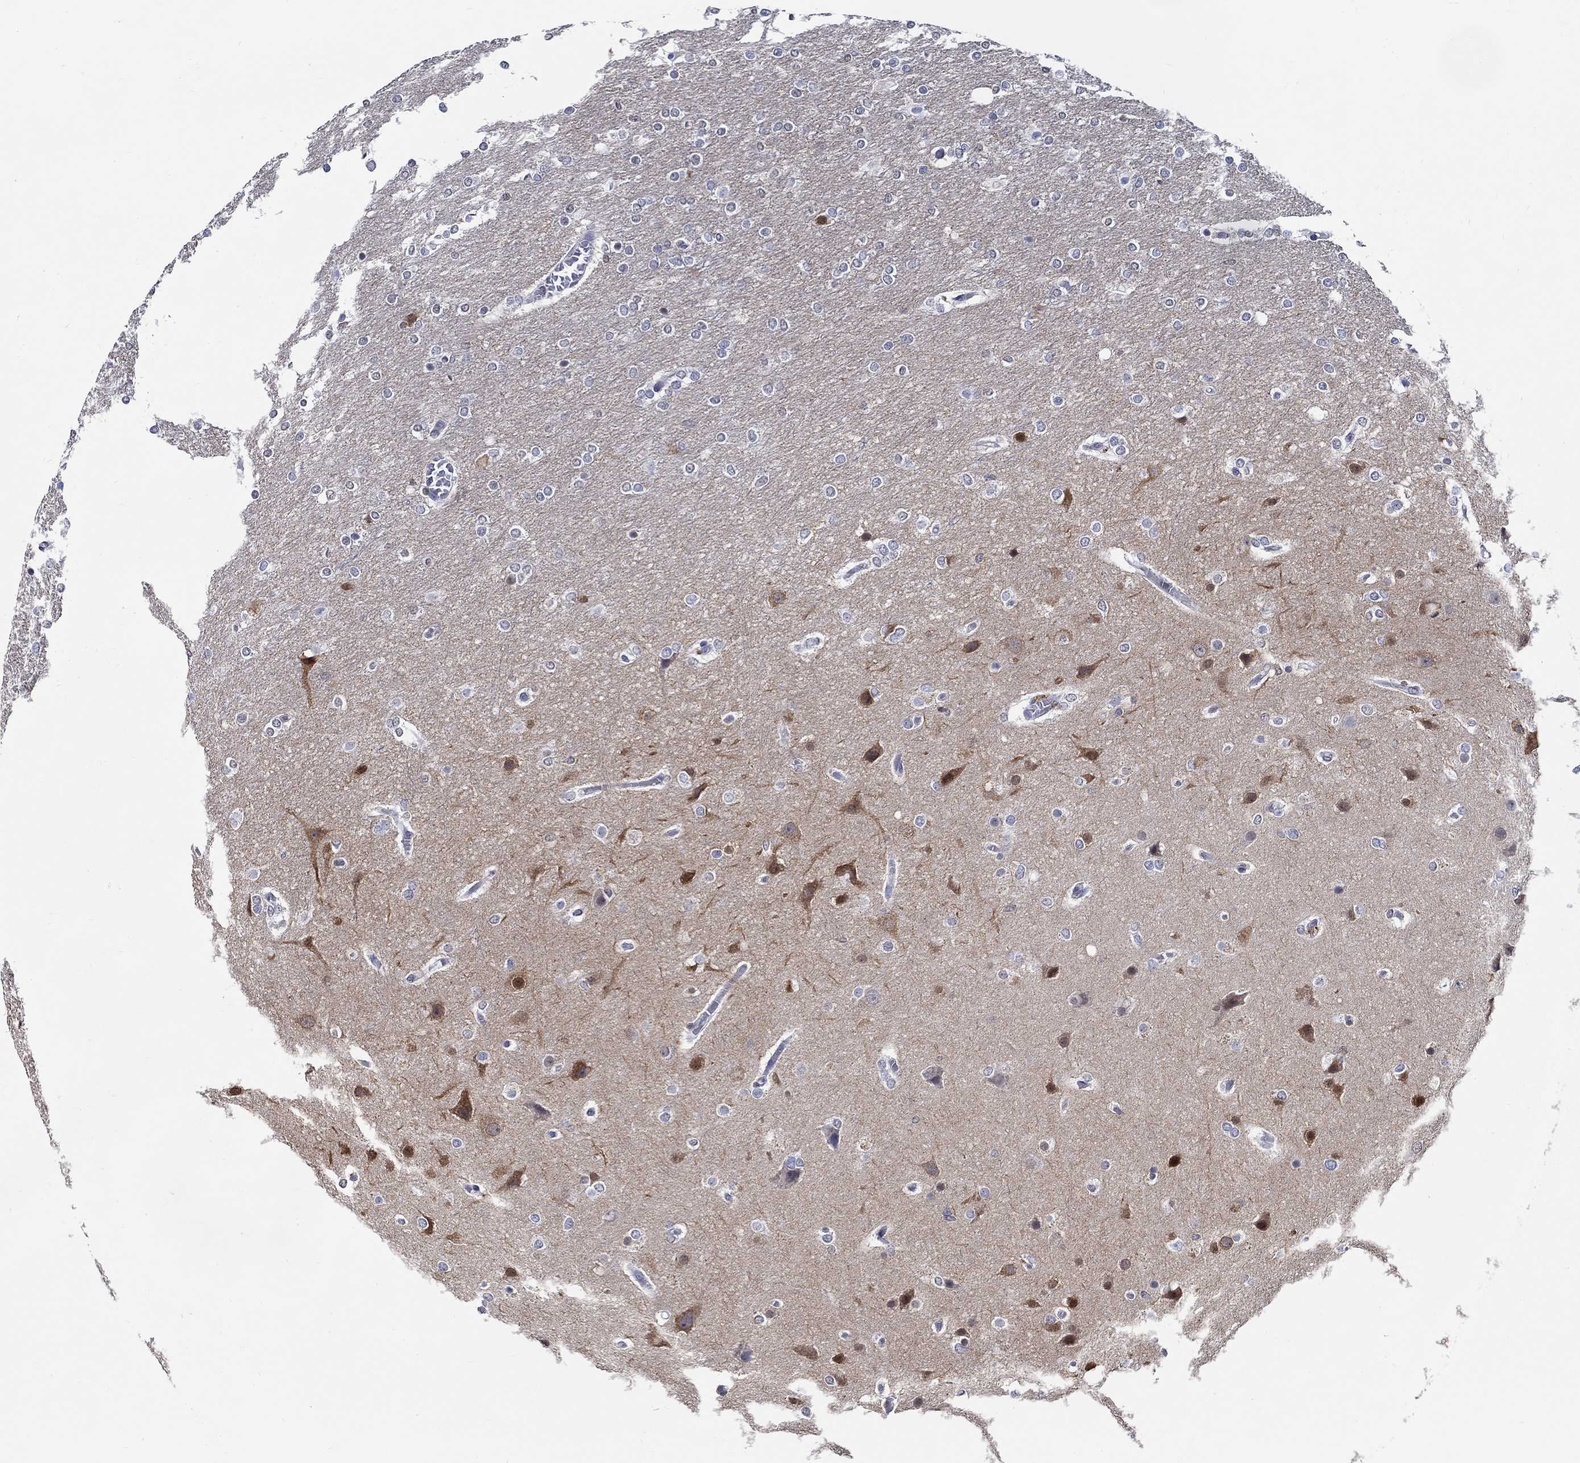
{"staining": {"intensity": "negative", "quantity": "none", "location": "none"}, "tissue": "glioma", "cell_type": "Tumor cells", "image_type": "cancer", "snomed": [{"axis": "morphology", "description": "Glioma, malignant, High grade"}, {"axis": "topography", "description": "Brain"}], "caption": "Immunohistochemistry photomicrograph of neoplastic tissue: glioma stained with DAB (3,3'-diaminobenzidine) reveals no significant protein expression in tumor cells. The staining was performed using DAB to visualize the protein expression in brown, while the nuclei were stained in blue with hematoxylin (Magnification: 20x).", "gene": "PDE1B", "patient": {"sex": "female", "age": 61}}